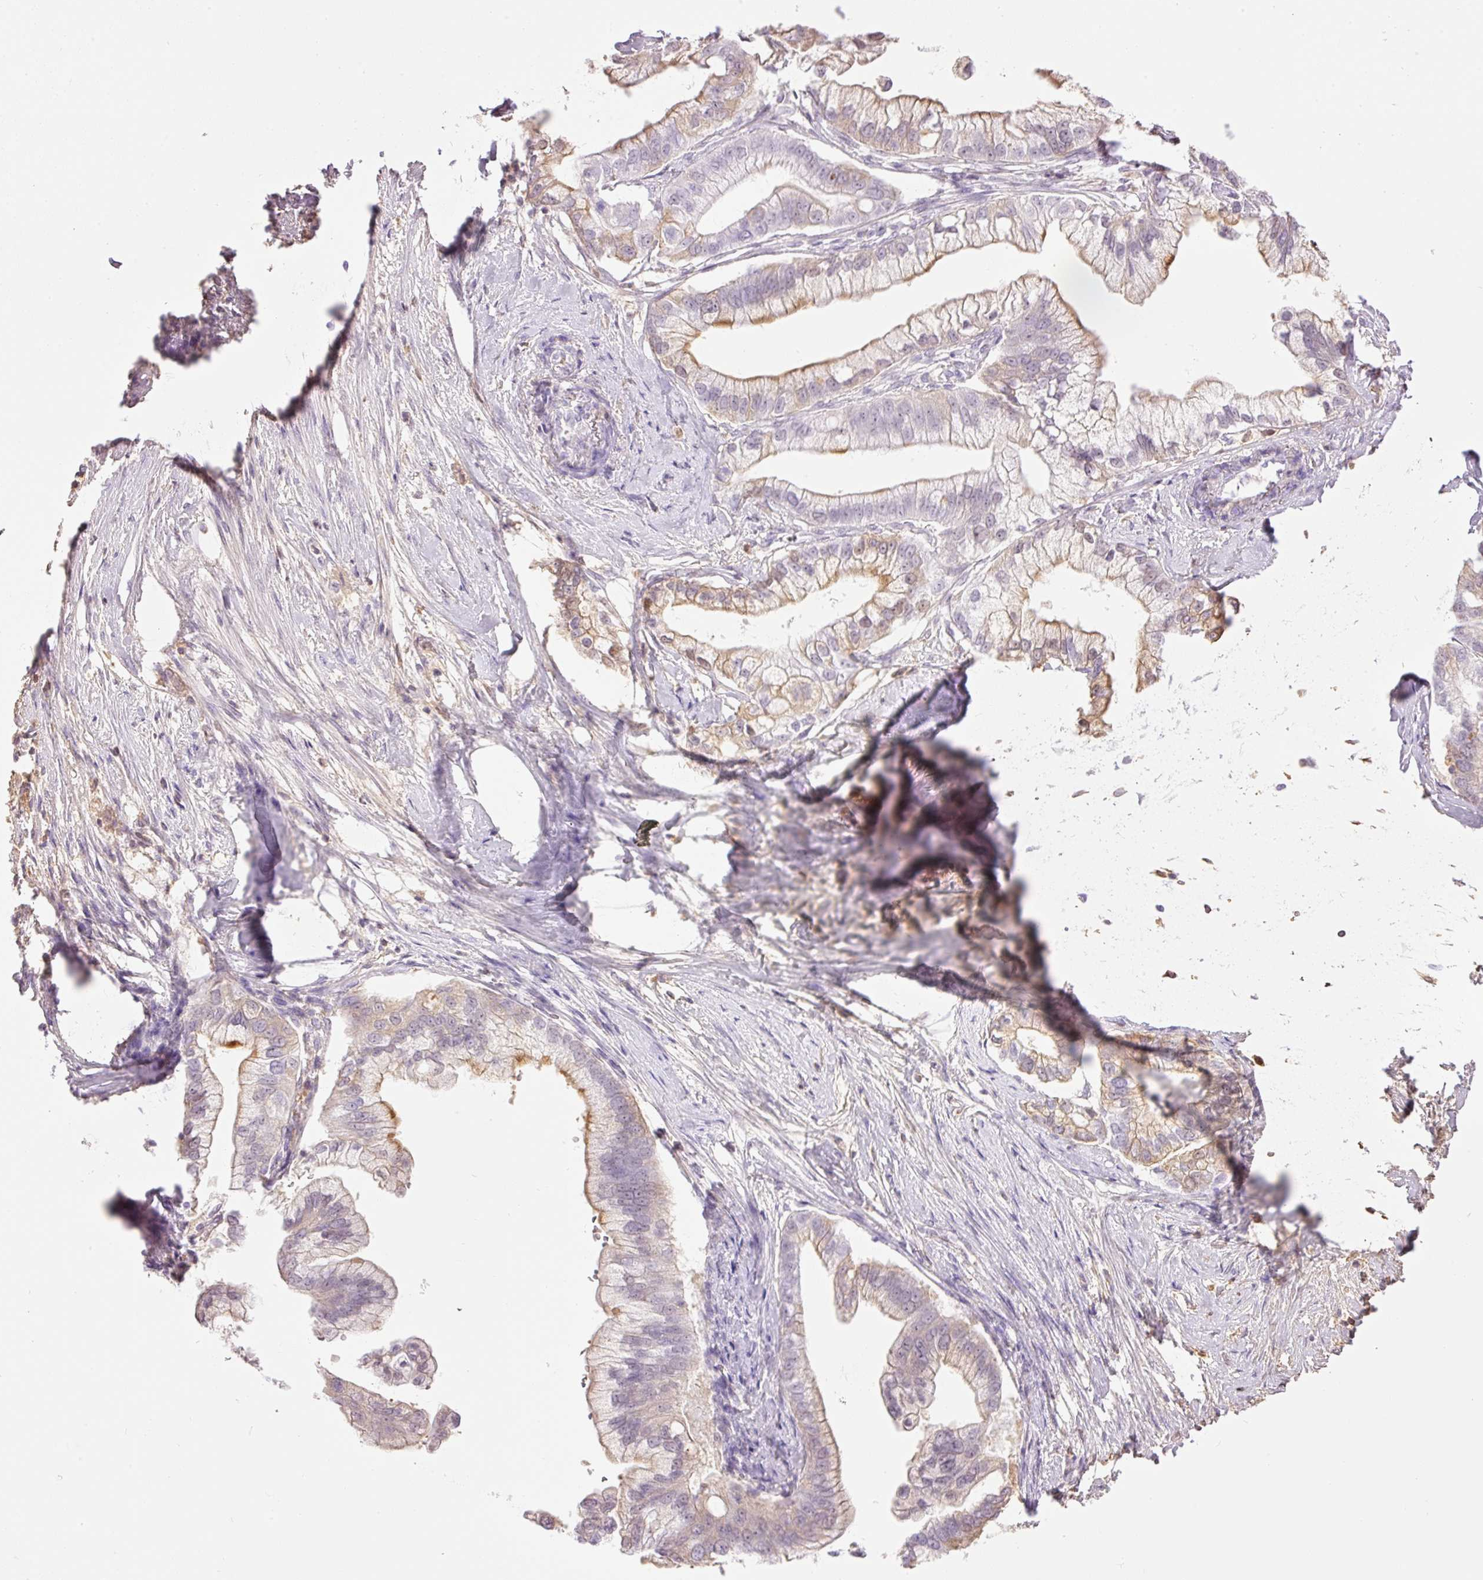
{"staining": {"intensity": "moderate", "quantity": "25%-75%", "location": "cytoplasmic/membranous"}, "tissue": "pancreatic cancer", "cell_type": "Tumor cells", "image_type": "cancer", "snomed": [{"axis": "morphology", "description": "Adenocarcinoma, NOS"}, {"axis": "topography", "description": "Pancreas"}], "caption": "Protein staining of adenocarcinoma (pancreatic) tissue reveals moderate cytoplasmic/membranous positivity in approximately 25%-75% of tumor cells. (IHC, brightfield microscopy, high magnification).", "gene": "PRPF38B", "patient": {"sex": "male", "age": 70}}